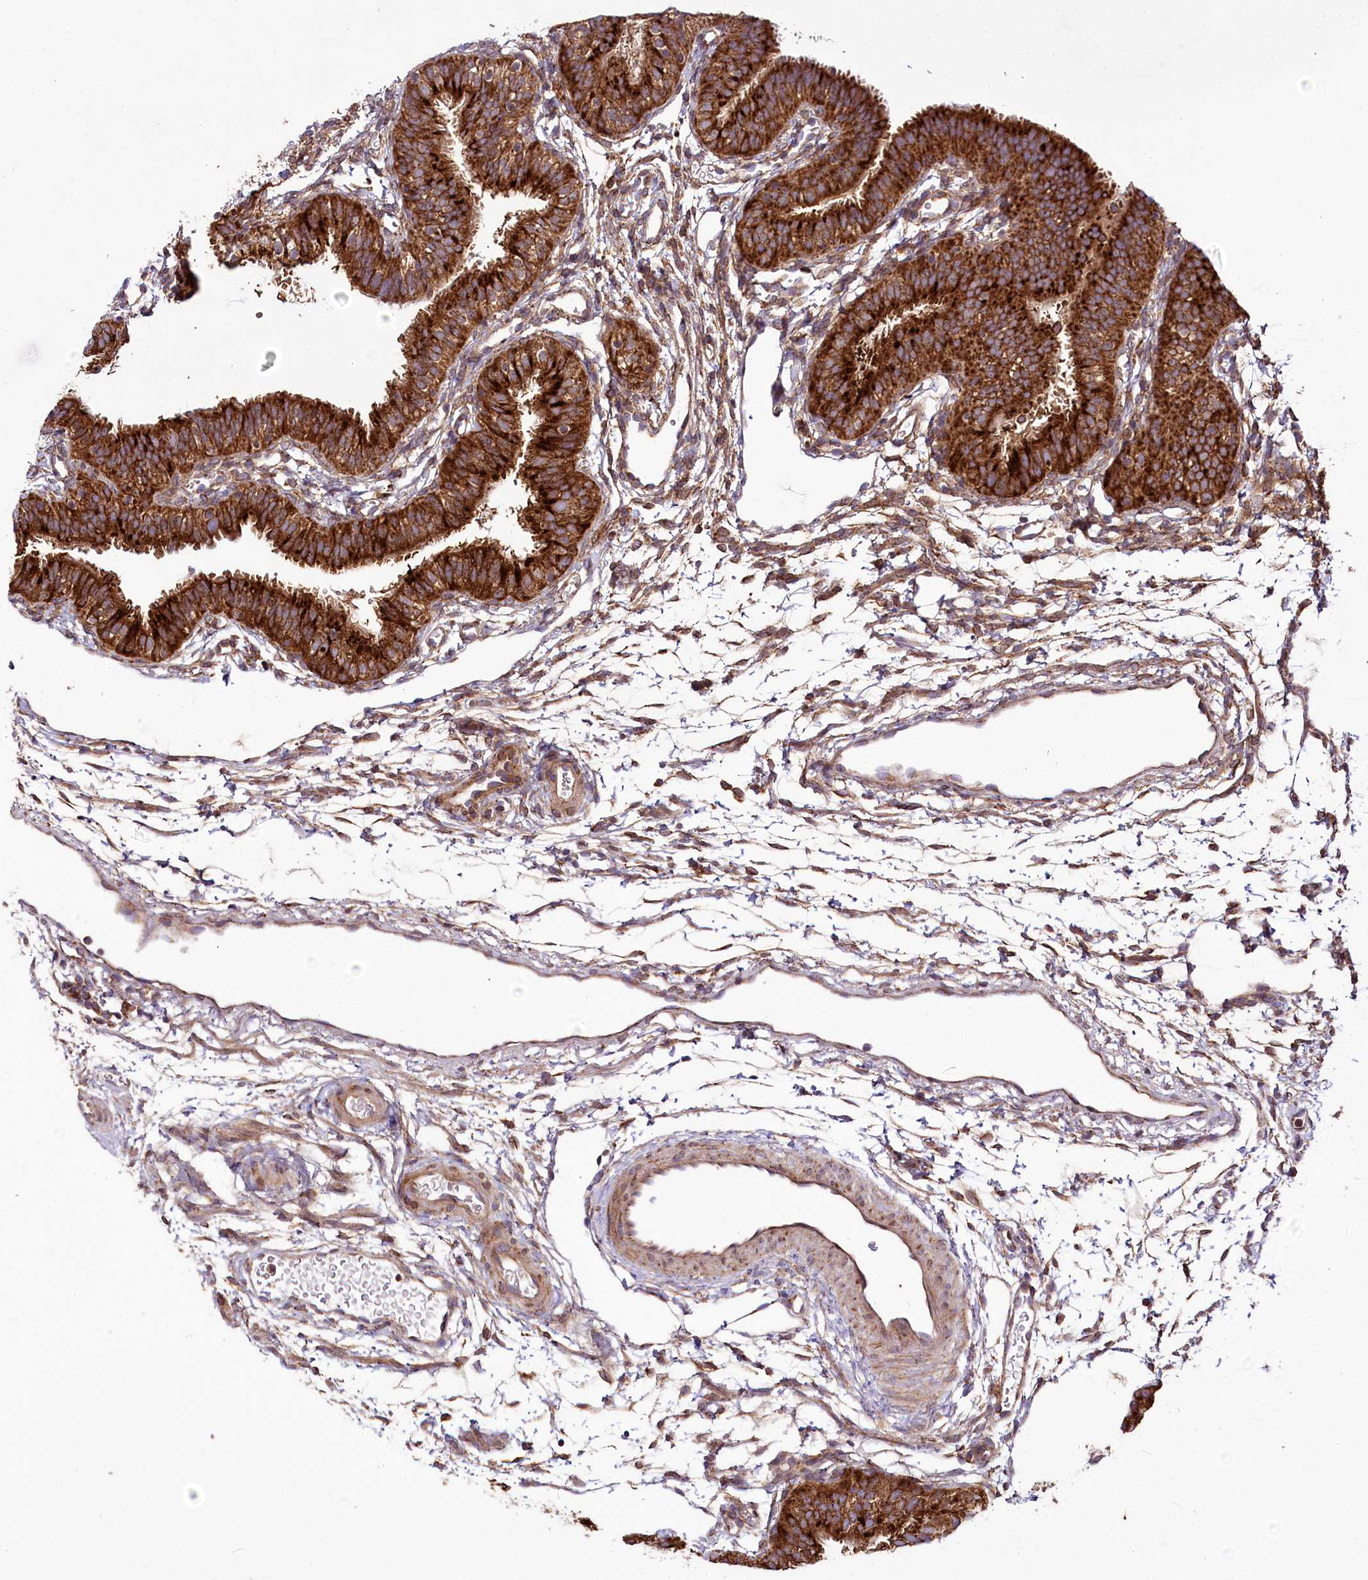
{"staining": {"intensity": "strong", "quantity": ">75%", "location": "cytoplasmic/membranous"}, "tissue": "fallopian tube", "cell_type": "Glandular cells", "image_type": "normal", "snomed": [{"axis": "morphology", "description": "Normal tissue, NOS"}, {"axis": "topography", "description": "Fallopian tube"}], "caption": "Protein expression analysis of normal fallopian tube reveals strong cytoplasmic/membranous expression in about >75% of glandular cells.", "gene": "RAB7A", "patient": {"sex": "female", "age": 35}}